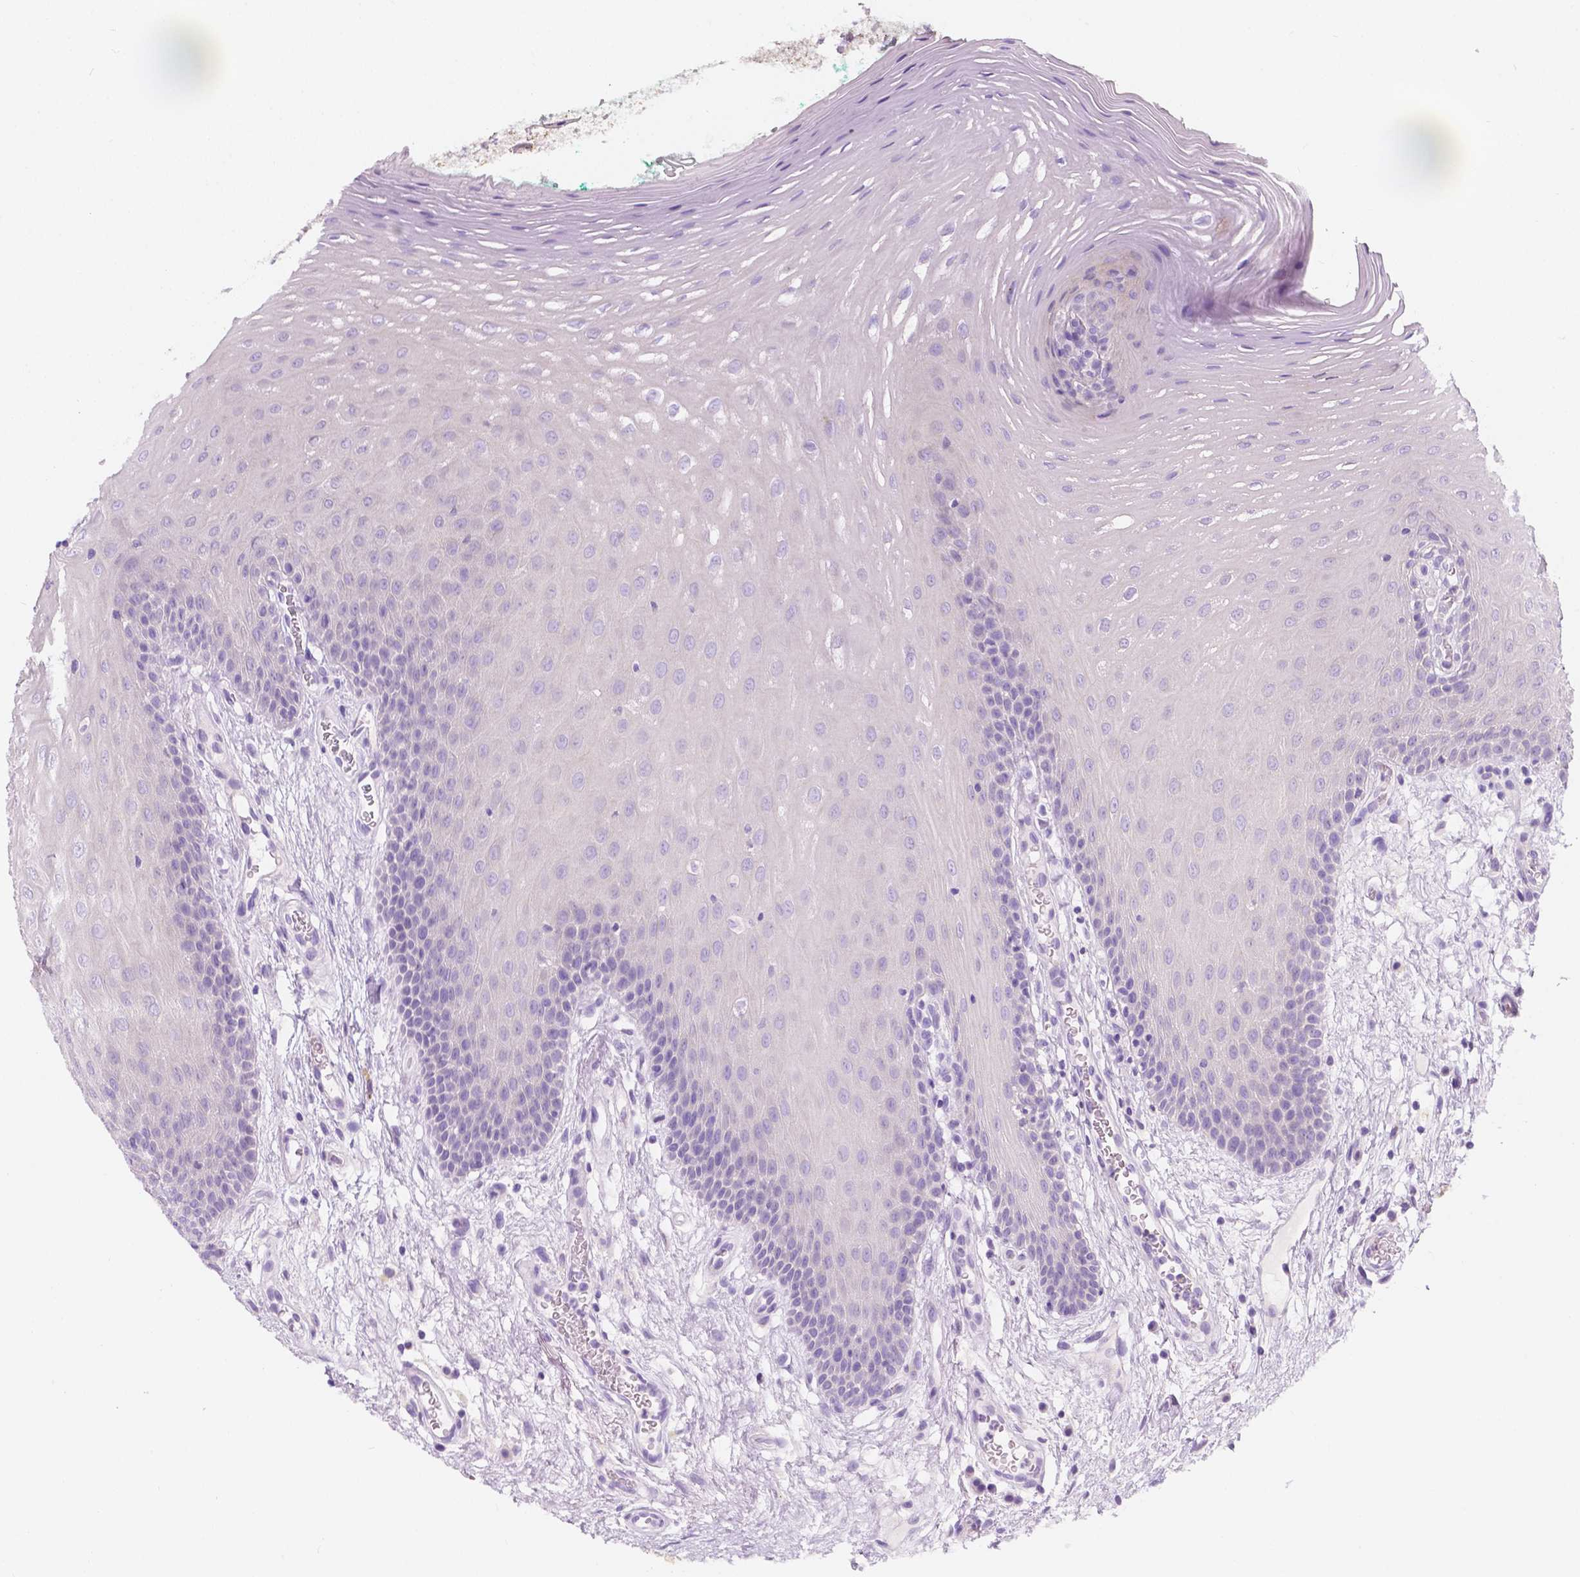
{"staining": {"intensity": "negative", "quantity": "none", "location": "none"}, "tissue": "oral mucosa", "cell_type": "Squamous epithelial cells", "image_type": "normal", "snomed": [{"axis": "morphology", "description": "Normal tissue, NOS"}, {"axis": "morphology", "description": "Squamous cell carcinoma, NOS"}, {"axis": "topography", "description": "Oral tissue"}, {"axis": "topography", "description": "Head-Neck"}], "caption": "This is an immunohistochemistry photomicrograph of unremarkable oral mucosa. There is no staining in squamous epithelial cells.", "gene": "SIRT2", "patient": {"sex": "male", "age": 78}}